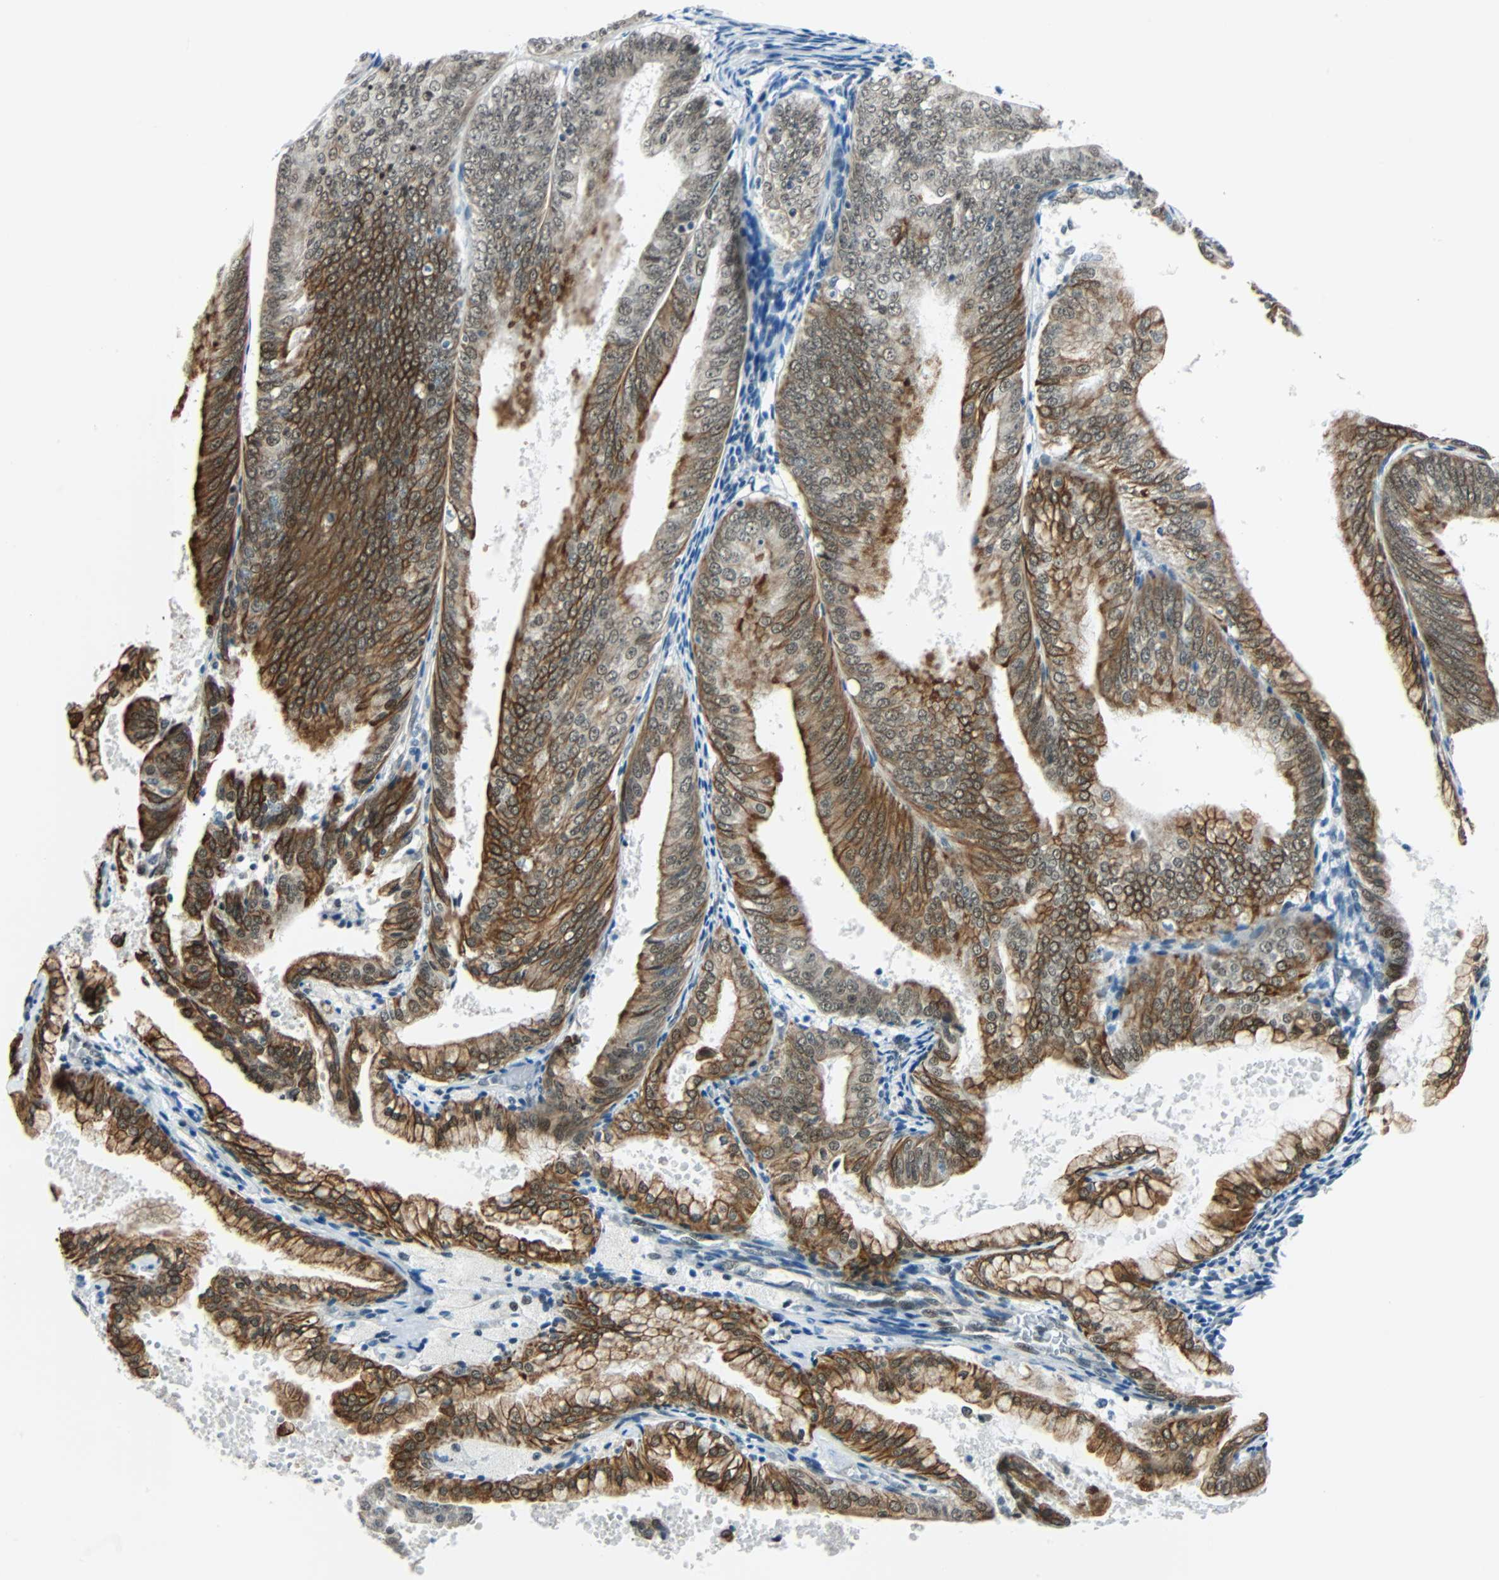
{"staining": {"intensity": "strong", "quantity": "25%-75%", "location": "cytoplasmic/membranous,nuclear"}, "tissue": "endometrial cancer", "cell_type": "Tumor cells", "image_type": "cancer", "snomed": [{"axis": "morphology", "description": "Adenocarcinoma, NOS"}, {"axis": "topography", "description": "Endometrium"}], "caption": "DAB immunohistochemical staining of human endometrial cancer reveals strong cytoplasmic/membranous and nuclear protein positivity in approximately 25%-75% of tumor cells.", "gene": "NELFE", "patient": {"sex": "female", "age": 63}}